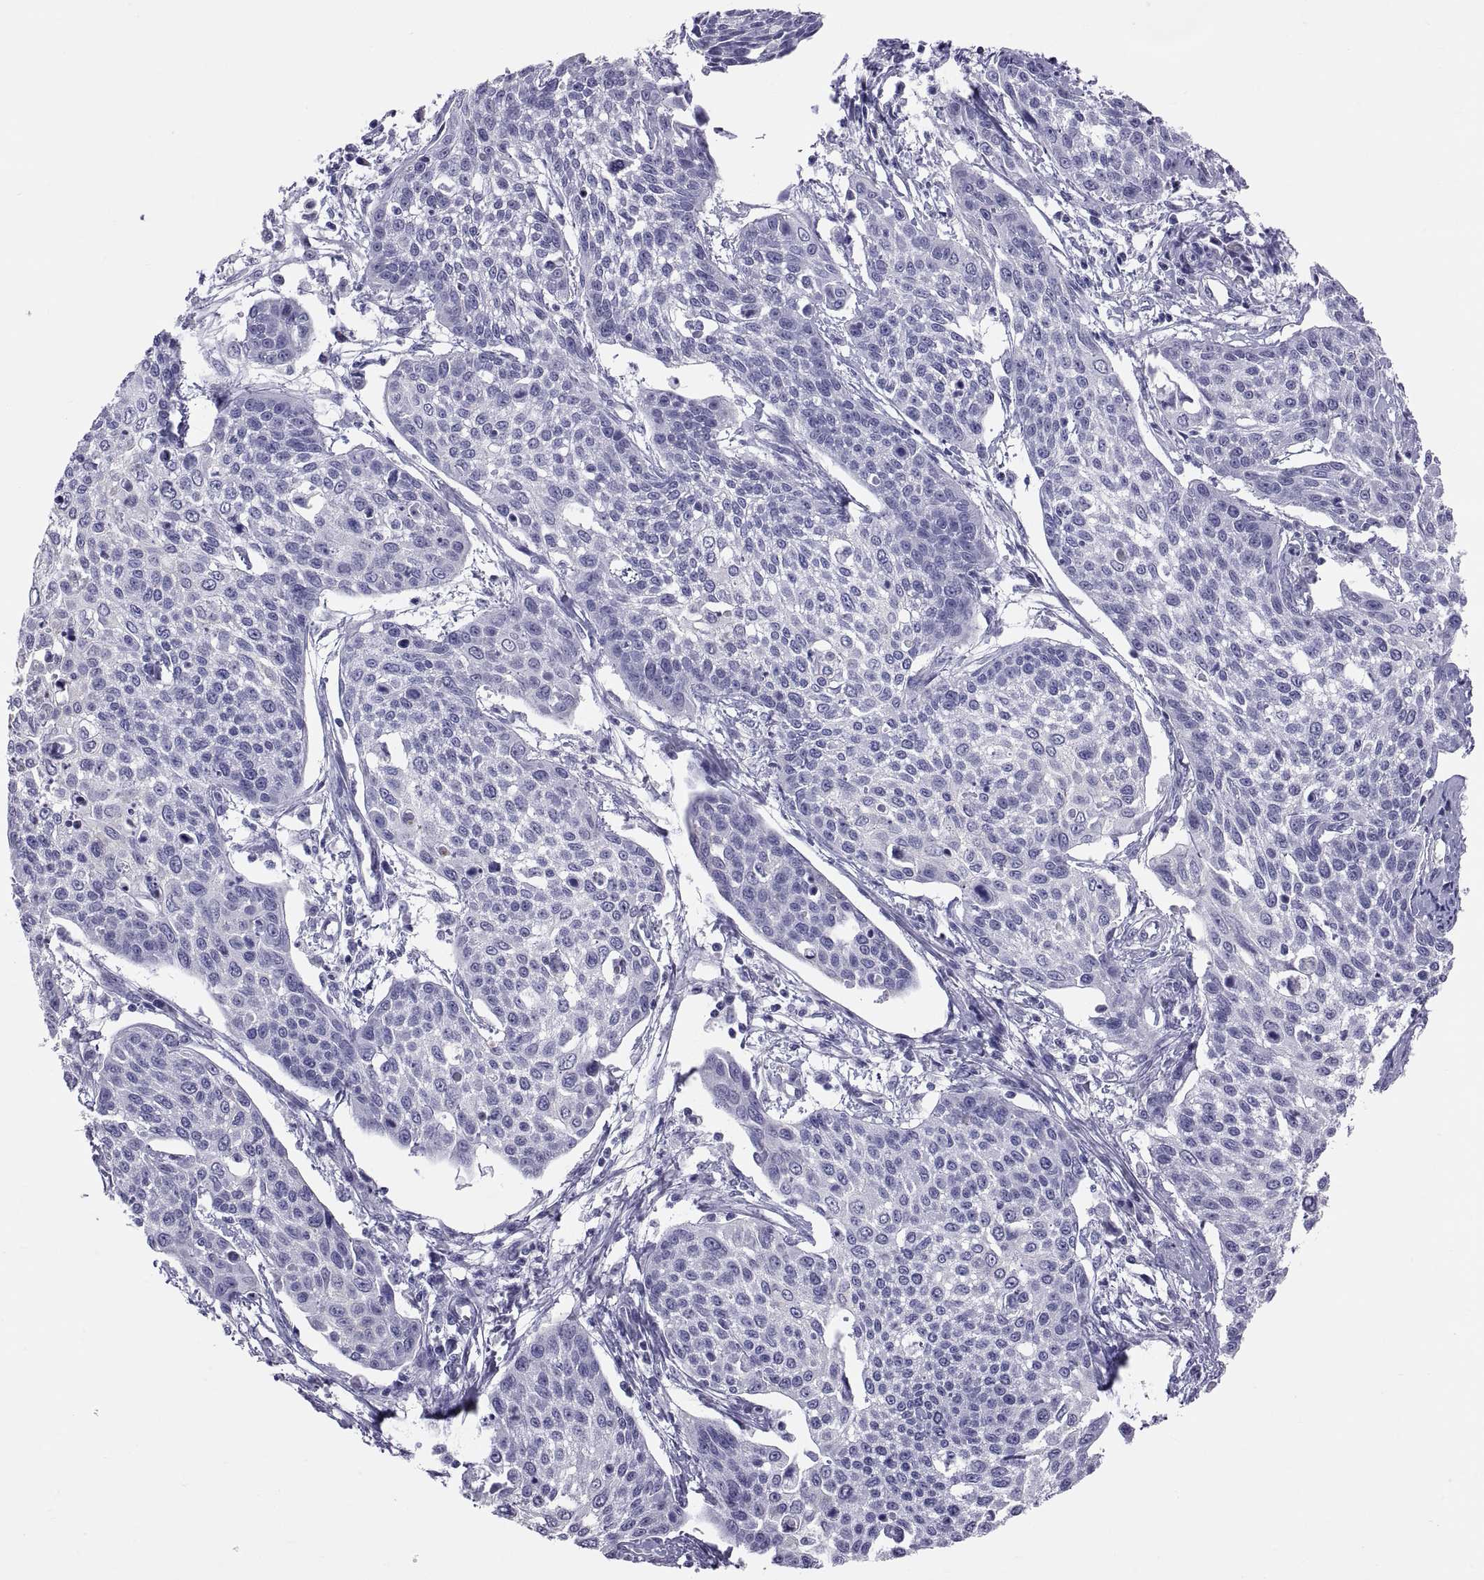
{"staining": {"intensity": "negative", "quantity": "none", "location": "none"}, "tissue": "cervical cancer", "cell_type": "Tumor cells", "image_type": "cancer", "snomed": [{"axis": "morphology", "description": "Squamous cell carcinoma, NOS"}, {"axis": "topography", "description": "Cervix"}], "caption": "This is a image of immunohistochemistry (IHC) staining of cervical squamous cell carcinoma, which shows no positivity in tumor cells.", "gene": "FAM170A", "patient": {"sex": "female", "age": 34}}